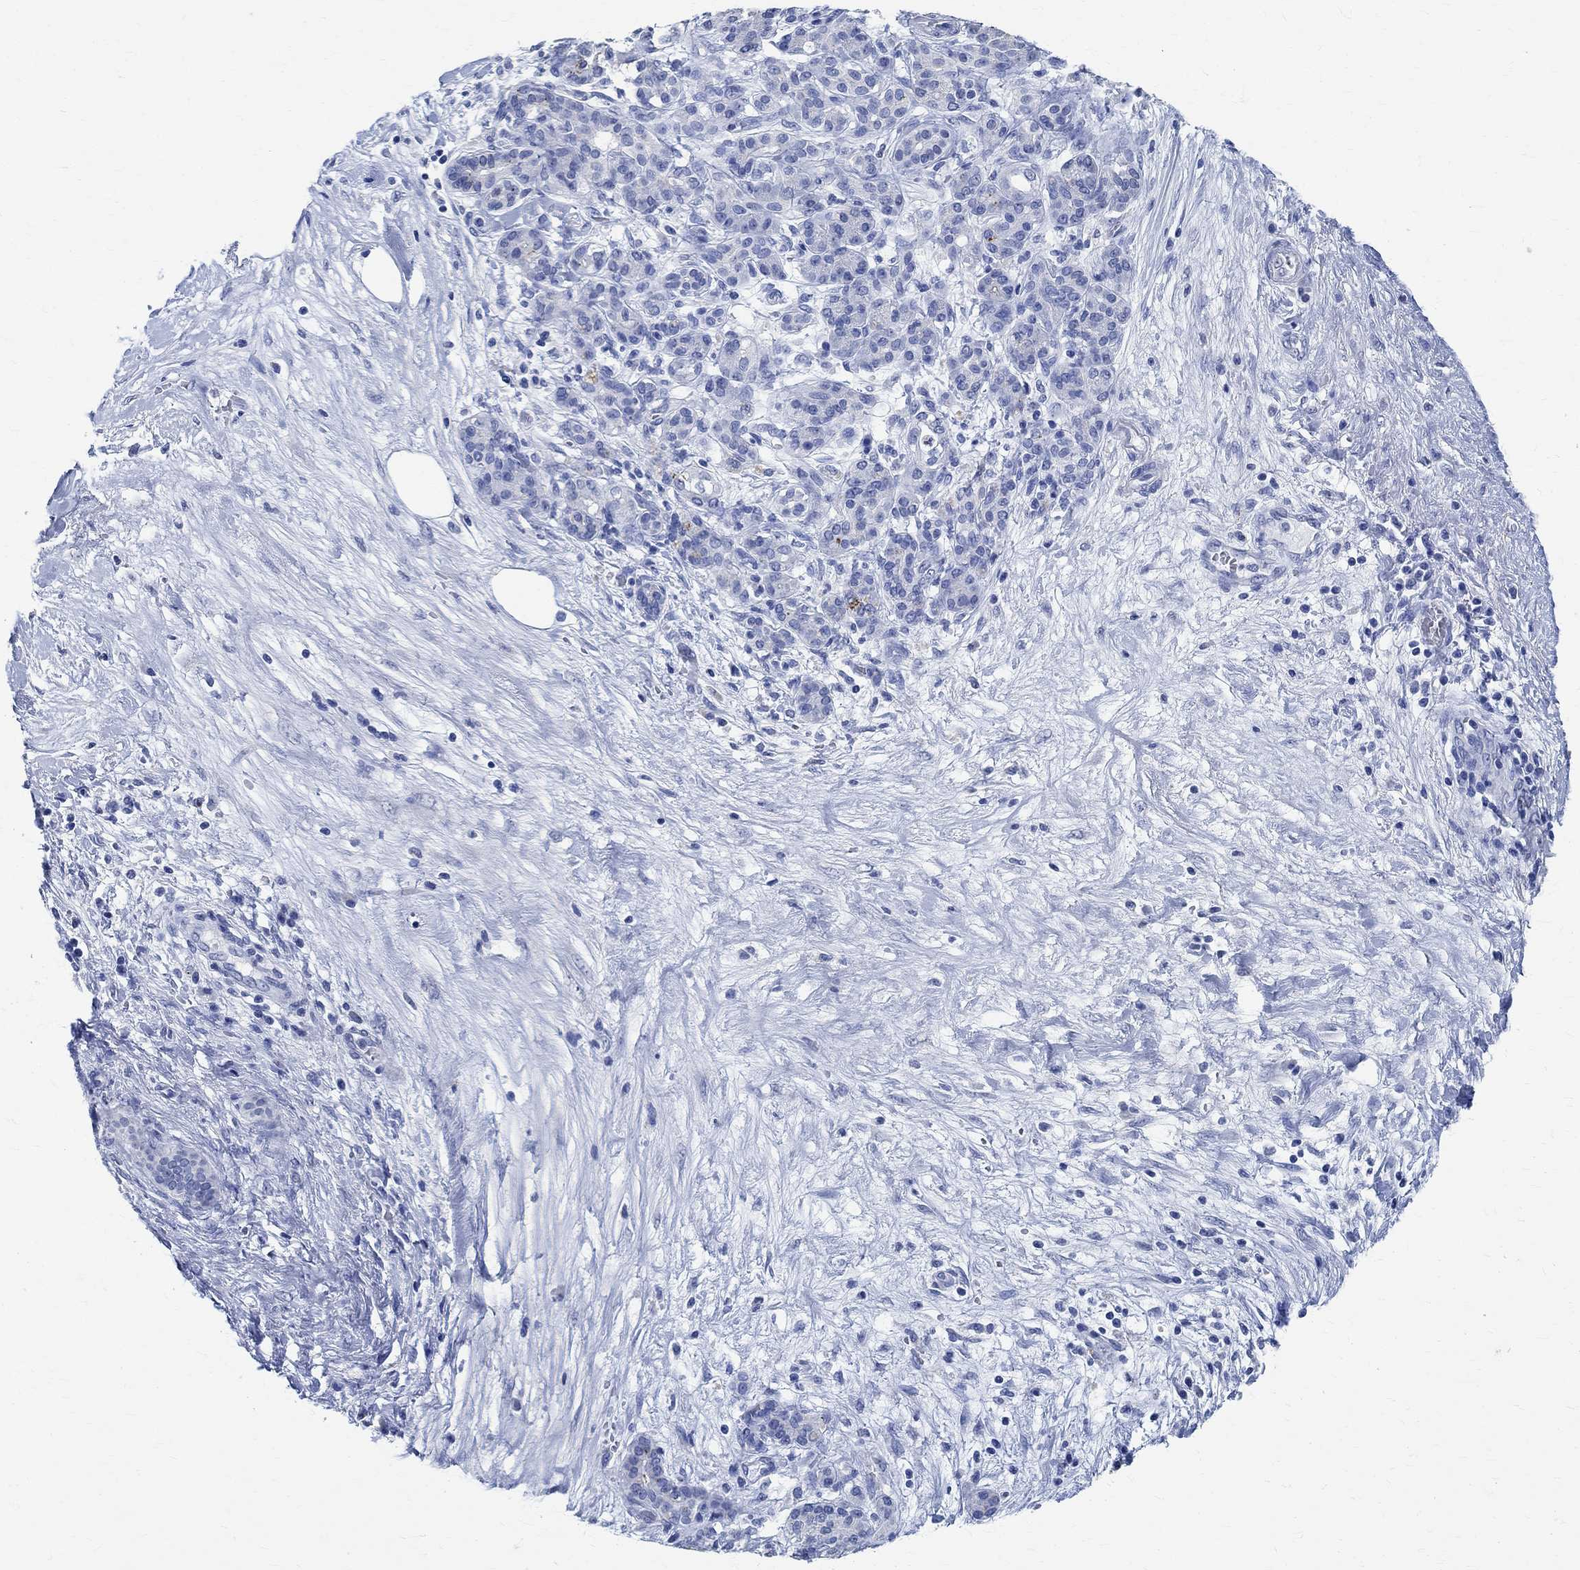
{"staining": {"intensity": "negative", "quantity": "none", "location": "none"}, "tissue": "pancreatic cancer", "cell_type": "Tumor cells", "image_type": "cancer", "snomed": [{"axis": "morphology", "description": "Adenocarcinoma, NOS"}, {"axis": "topography", "description": "Pancreas"}], "caption": "There is no significant staining in tumor cells of adenocarcinoma (pancreatic).", "gene": "TMEM221", "patient": {"sex": "male", "age": 44}}